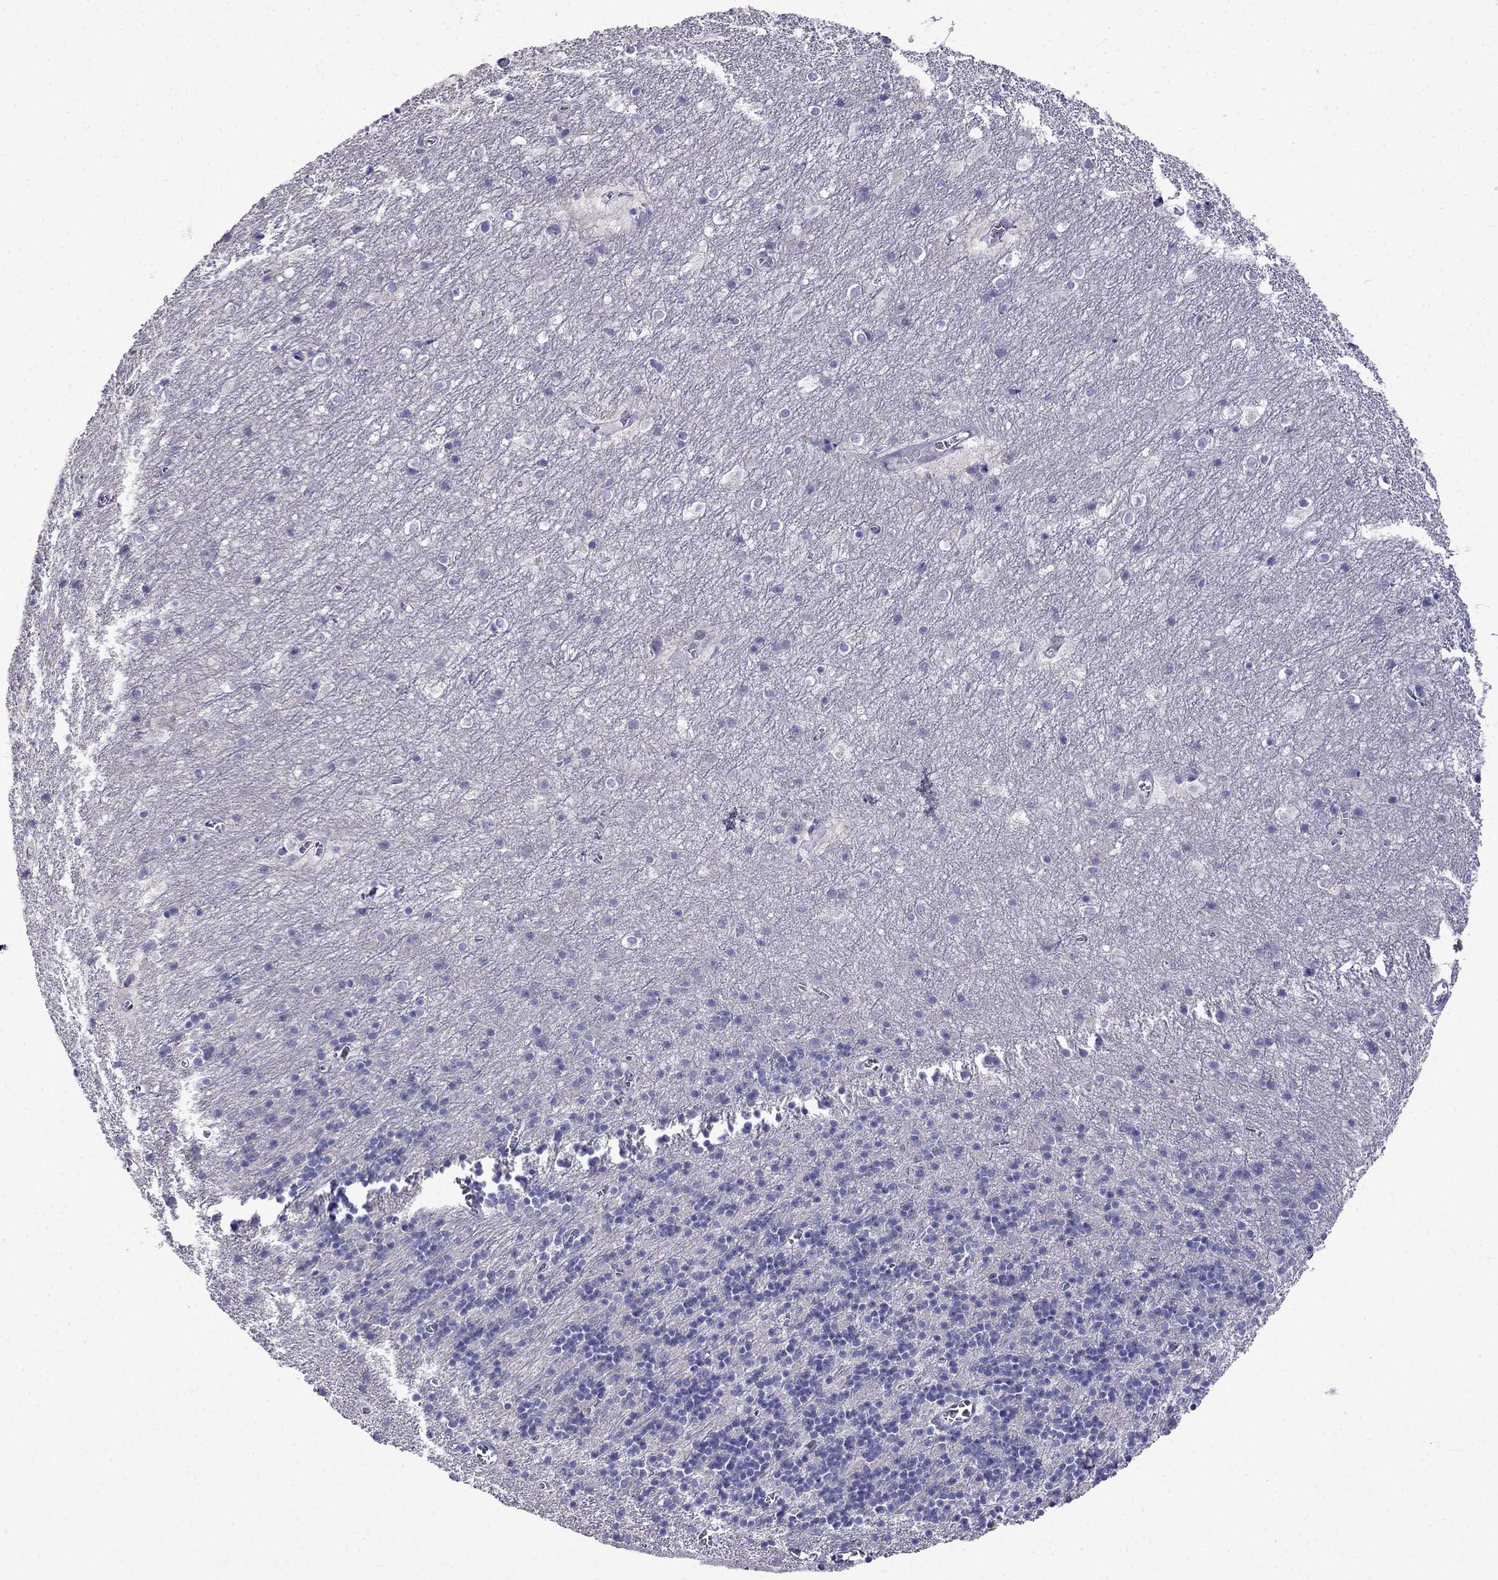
{"staining": {"intensity": "negative", "quantity": "none", "location": "none"}, "tissue": "cerebellum", "cell_type": "Cells in granular layer", "image_type": "normal", "snomed": [{"axis": "morphology", "description": "Normal tissue, NOS"}, {"axis": "topography", "description": "Cerebellum"}], "caption": "Photomicrograph shows no significant protein expression in cells in granular layer of unremarkable cerebellum. (Brightfield microscopy of DAB immunohistochemistry at high magnification).", "gene": "PATE1", "patient": {"sex": "male", "age": 70}}